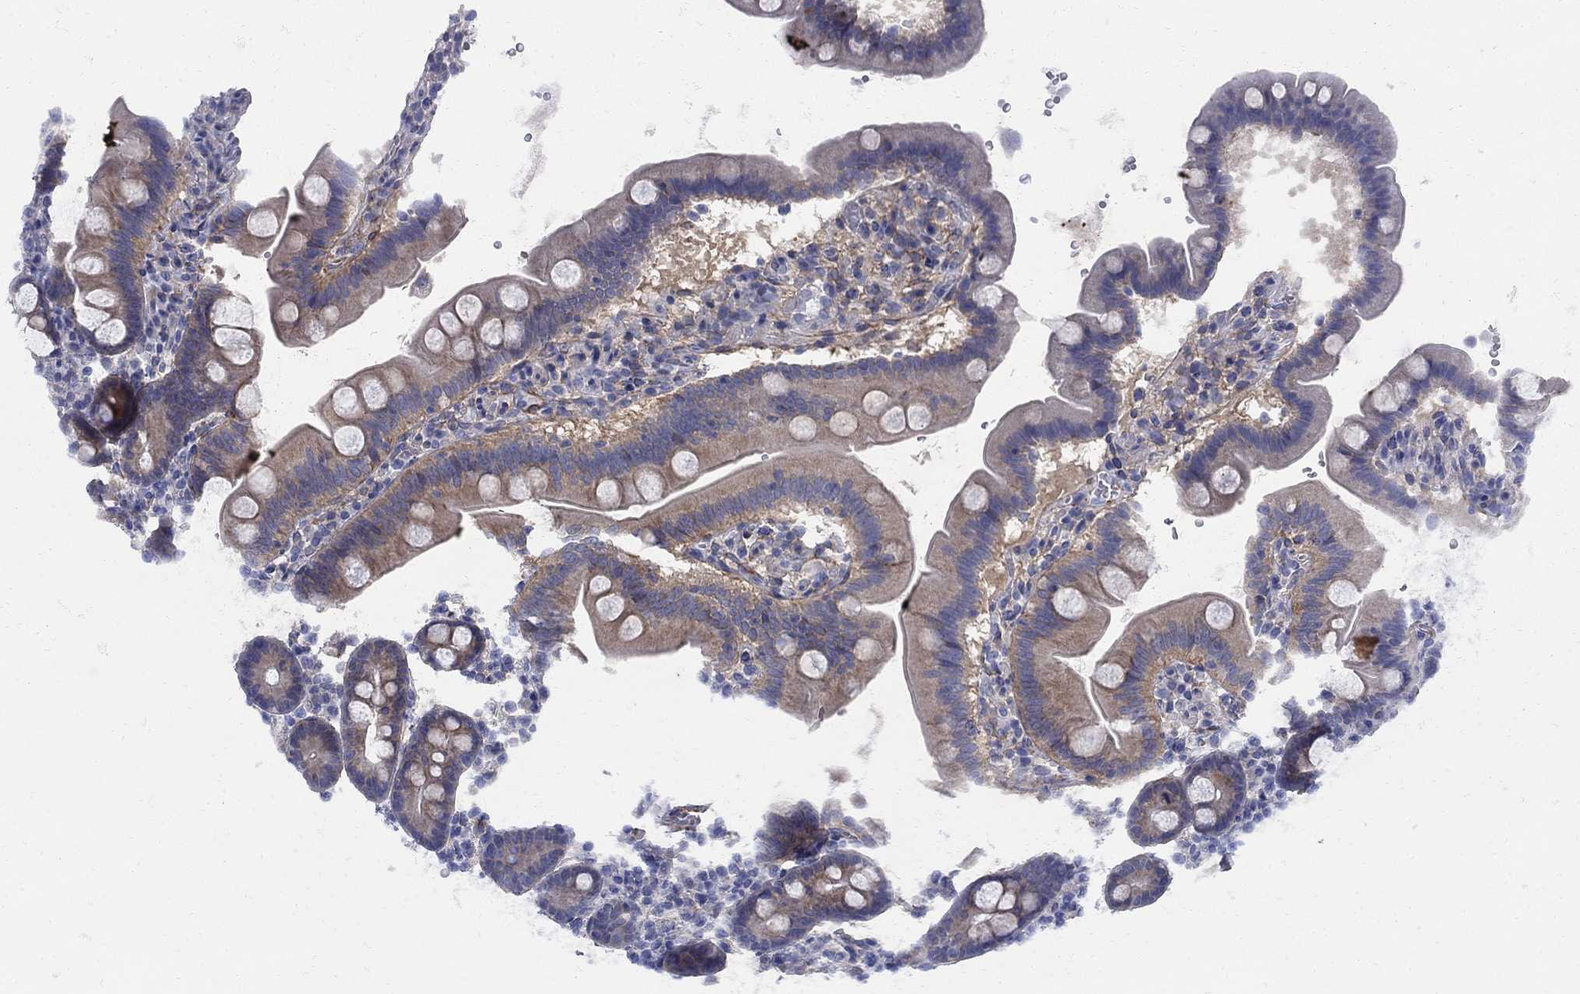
{"staining": {"intensity": "moderate", "quantity": "25%-75%", "location": "cytoplasmic/membranous"}, "tissue": "duodenum", "cell_type": "Glandular cells", "image_type": "normal", "snomed": [{"axis": "morphology", "description": "Normal tissue, NOS"}, {"axis": "topography", "description": "Duodenum"}], "caption": "This photomicrograph displays immunohistochemistry (IHC) staining of unremarkable human duodenum, with medium moderate cytoplasmic/membranous positivity in approximately 25%-75% of glandular cells.", "gene": "SEPTIN8", "patient": {"sex": "male", "age": 59}}